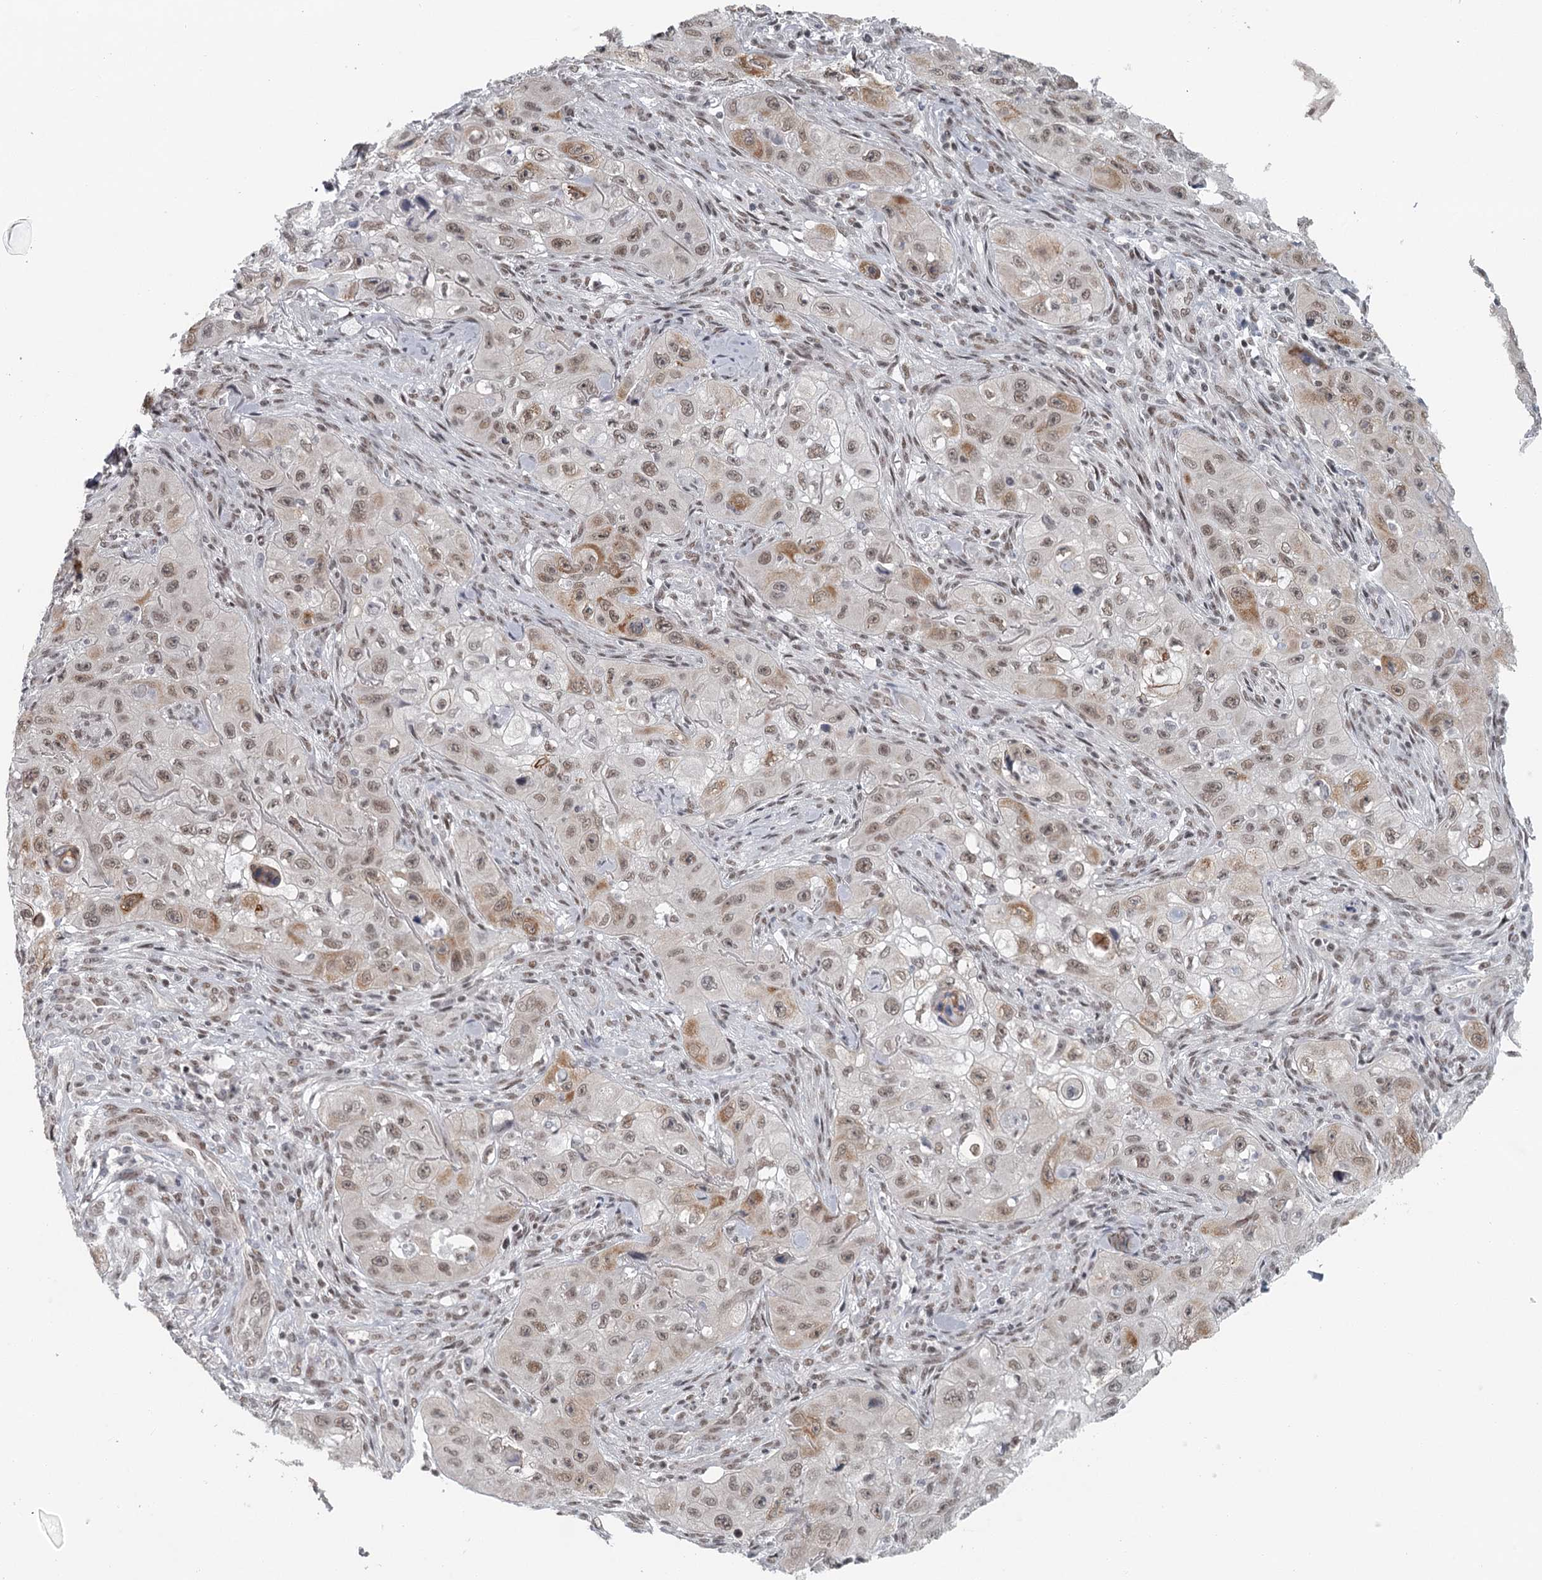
{"staining": {"intensity": "moderate", "quantity": ">75%", "location": "nuclear"}, "tissue": "skin cancer", "cell_type": "Tumor cells", "image_type": "cancer", "snomed": [{"axis": "morphology", "description": "Squamous cell carcinoma, NOS"}, {"axis": "topography", "description": "Skin"}, {"axis": "topography", "description": "Subcutis"}], "caption": "Immunohistochemistry staining of squamous cell carcinoma (skin), which reveals medium levels of moderate nuclear expression in about >75% of tumor cells indicating moderate nuclear protein staining. The staining was performed using DAB (3,3'-diaminobenzidine) (brown) for protein detection and nuclei were counterstained in hematoxylin (blue).", "gene": "FAM13C", "patient": {"sex": "male", "age": 73}}